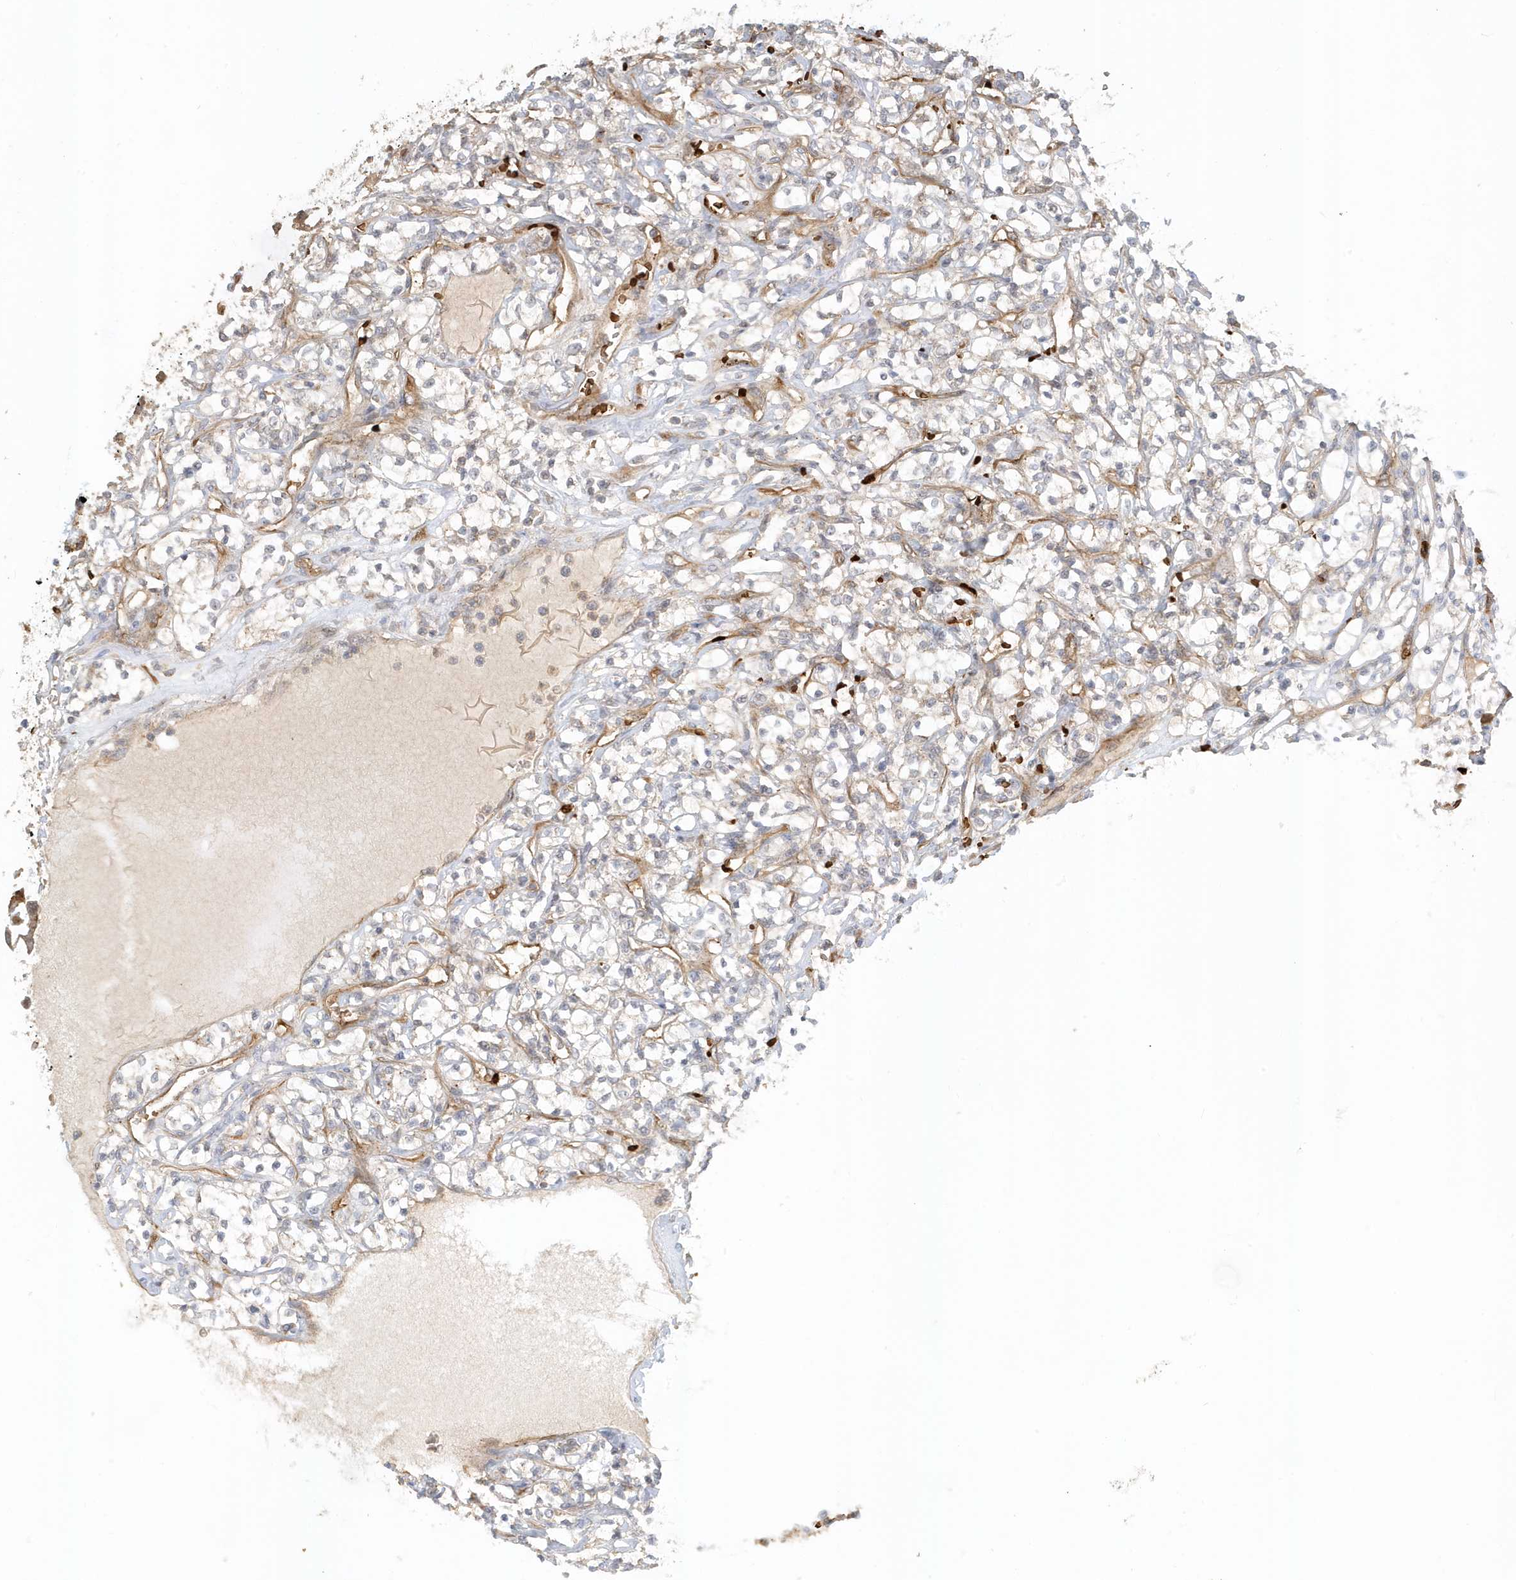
{"staining": {"intensity": "negative", "quantity": "none", "location": "none"}, "tissue": "renal cancer", "cell_type": "Tumor cells", "image_type": "cancer", "snomed": [{"axis": "morphology", "description": "Adenocarcinoma, NOS"}, {"axis": "topography", "description": "Kidney"}], "caption": "Tumor cells are negative for protein expression in human renal cancer (adenocarcinoma).", "gene": "FYCO1", "patient": {"sex": "female", "age": 69}}